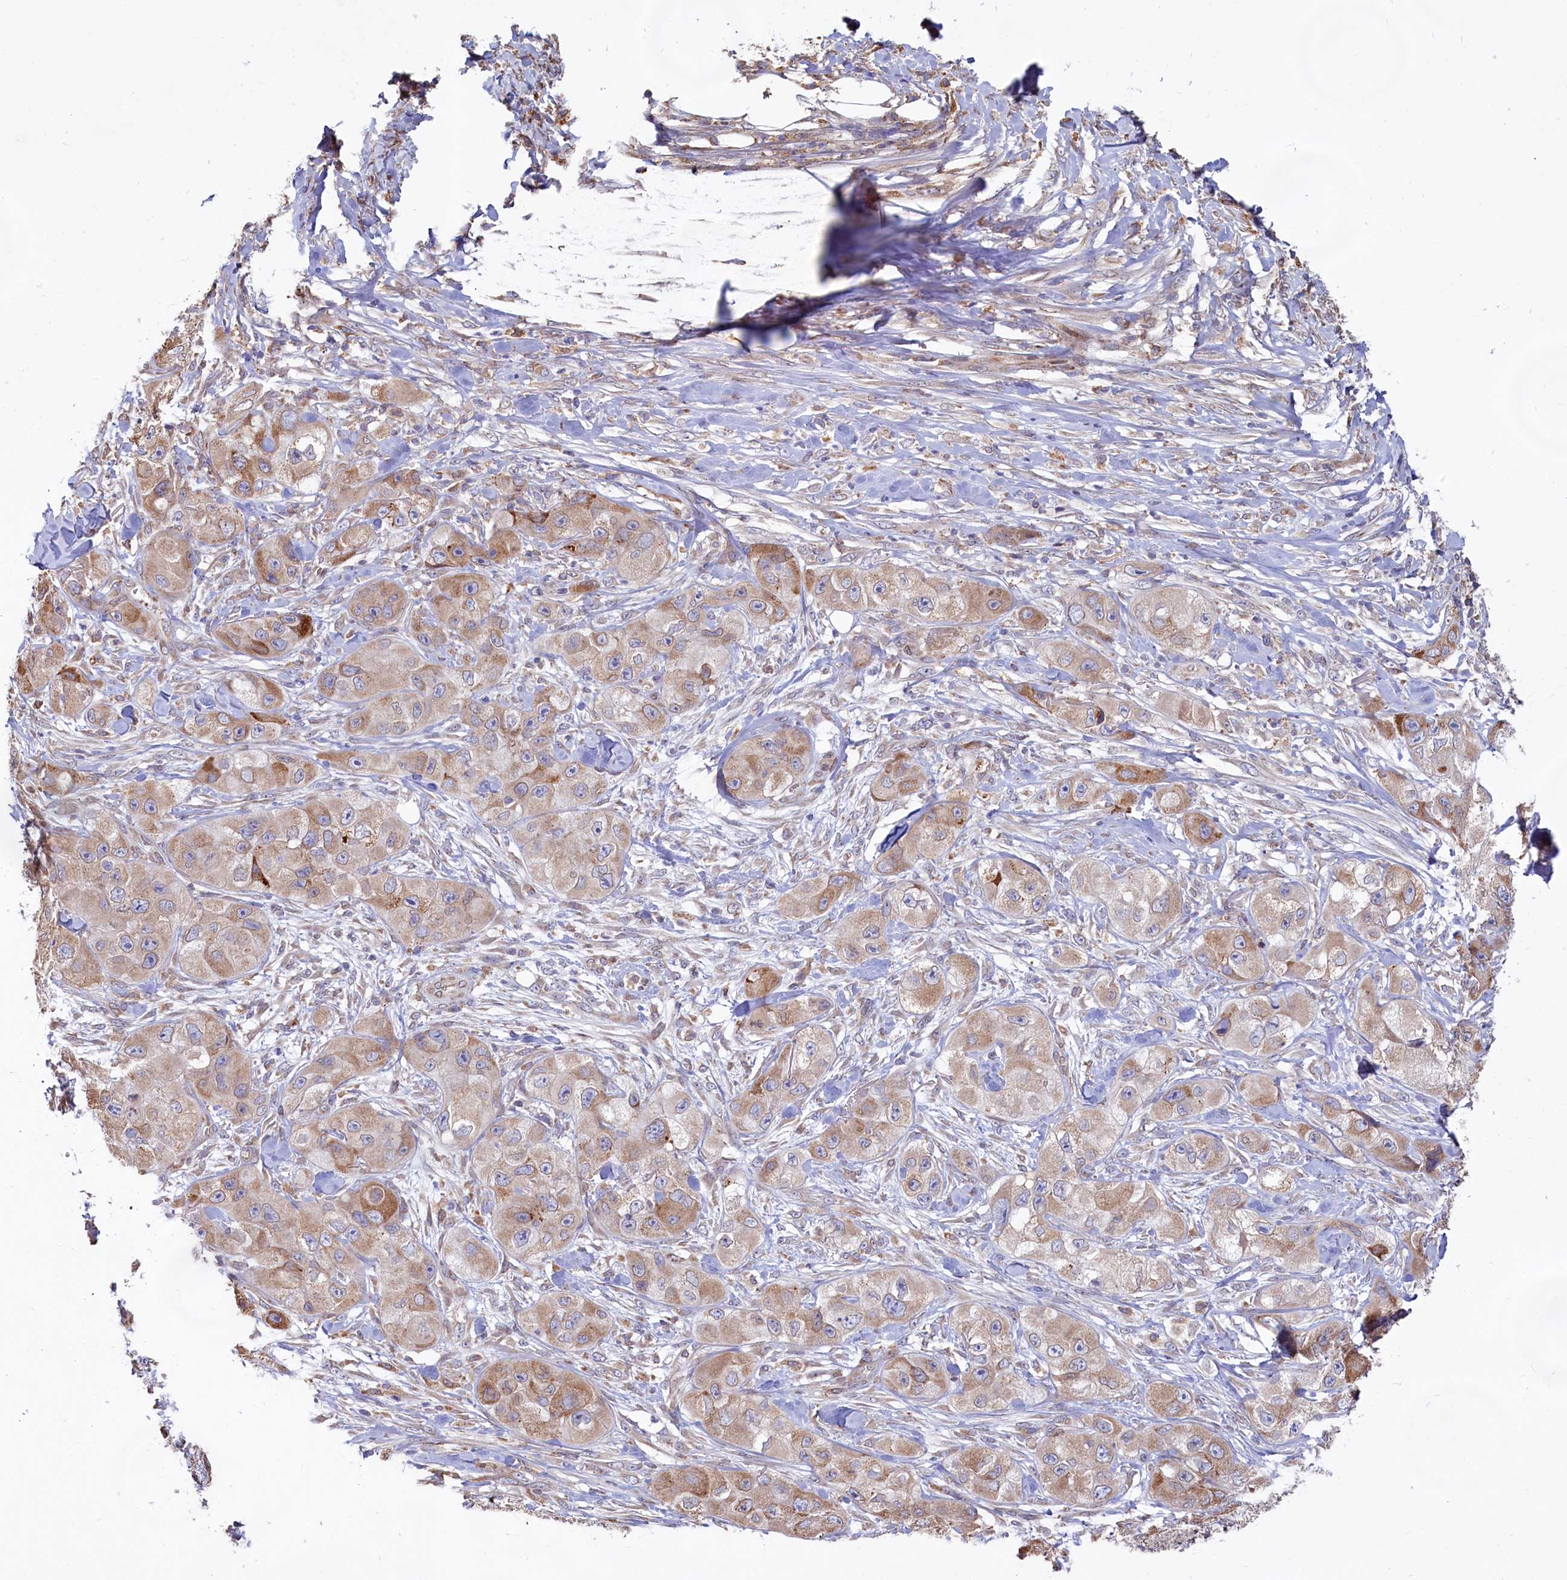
{"staining": {"intensity": "moderate", "quantity": "25%-75%", "location": "cytoplasmic/membranous"}, "tissue": "skin cancer", "cell_type": "Tumor cells", "image_type": "cancer", "snomed": [{"axis": "morphology", "description": "Squamous cell carcinoma, NOS"}, {"axis": "topography", "description": "Skin"}, {"axis": "topography", "description": "Subcutis"}], "caption": "IHC of squamous cell carcinoma (skin) exhibits medium levels of moderate cytoplasmic/membranous positivity in approximately 25%-75% of tumor cells. The staining was performed using DAB to visualize the protein expression in brown, while the nuclei were stained in blue with hematoxylin (Magnification: 20x).", "gene": "TBC1D19", "patient": {"sex": "male", "age": 73}}